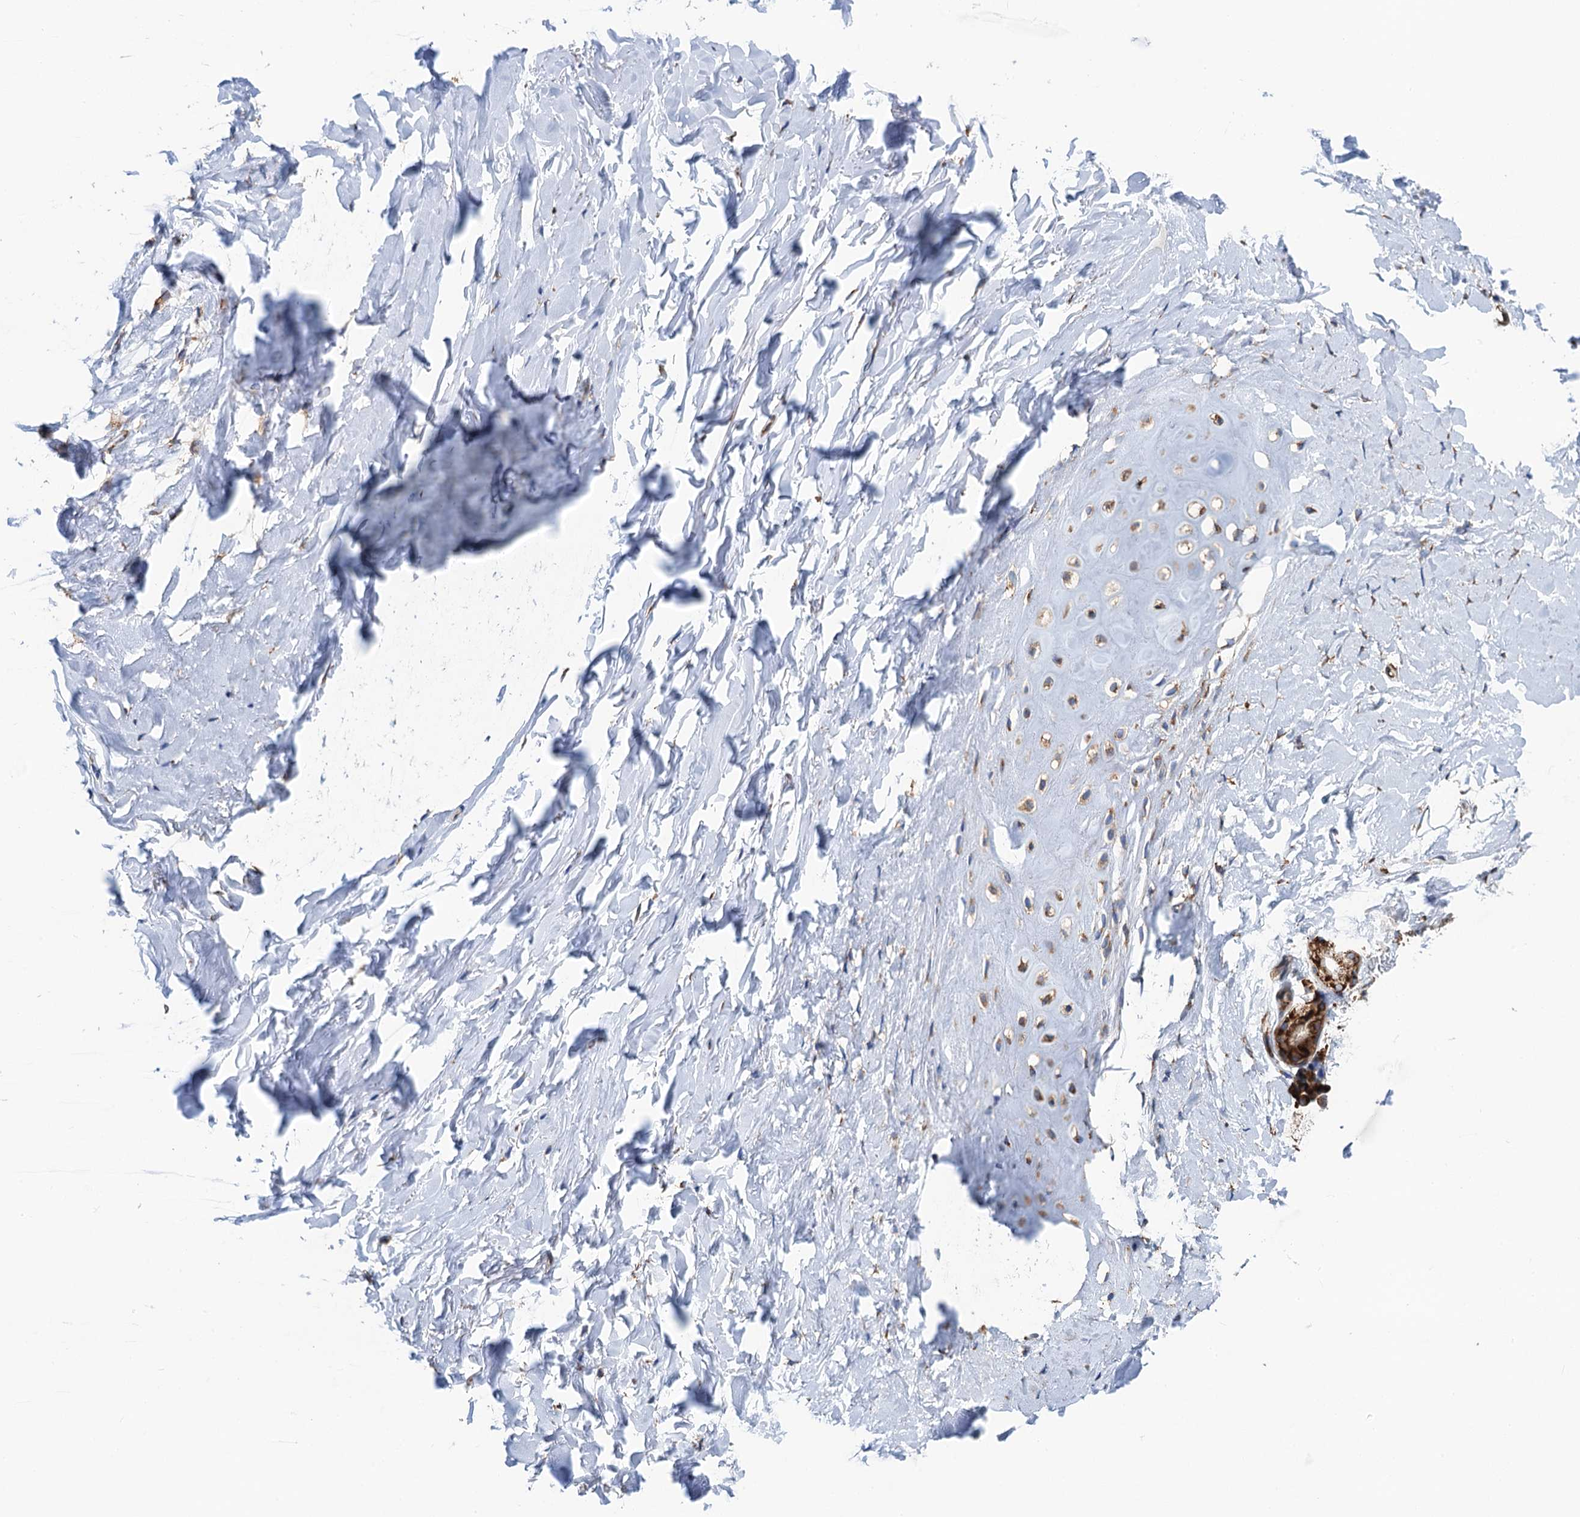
{"staining": {"intensity": "negative", "quantity": "none", "location": "none"}, "tissue": "adipose tissue", "cell_type": "Adipocytes", "image_type": "normal", "snomed": [{"axis": "morphology", "description": "Normal tissue, NOS"}, {"axis": "topography", "description": "Lymph node"}, {"axis": "topography", "description": "Bronchus"}], "caption": "IHC histopathology image of unremarkable human adipose tissue stained for a protein (brown), which exhibits no positivity in adipocytes.", "gene": "SLC12A7", "patient": {"sex": "male", "age": 63}}